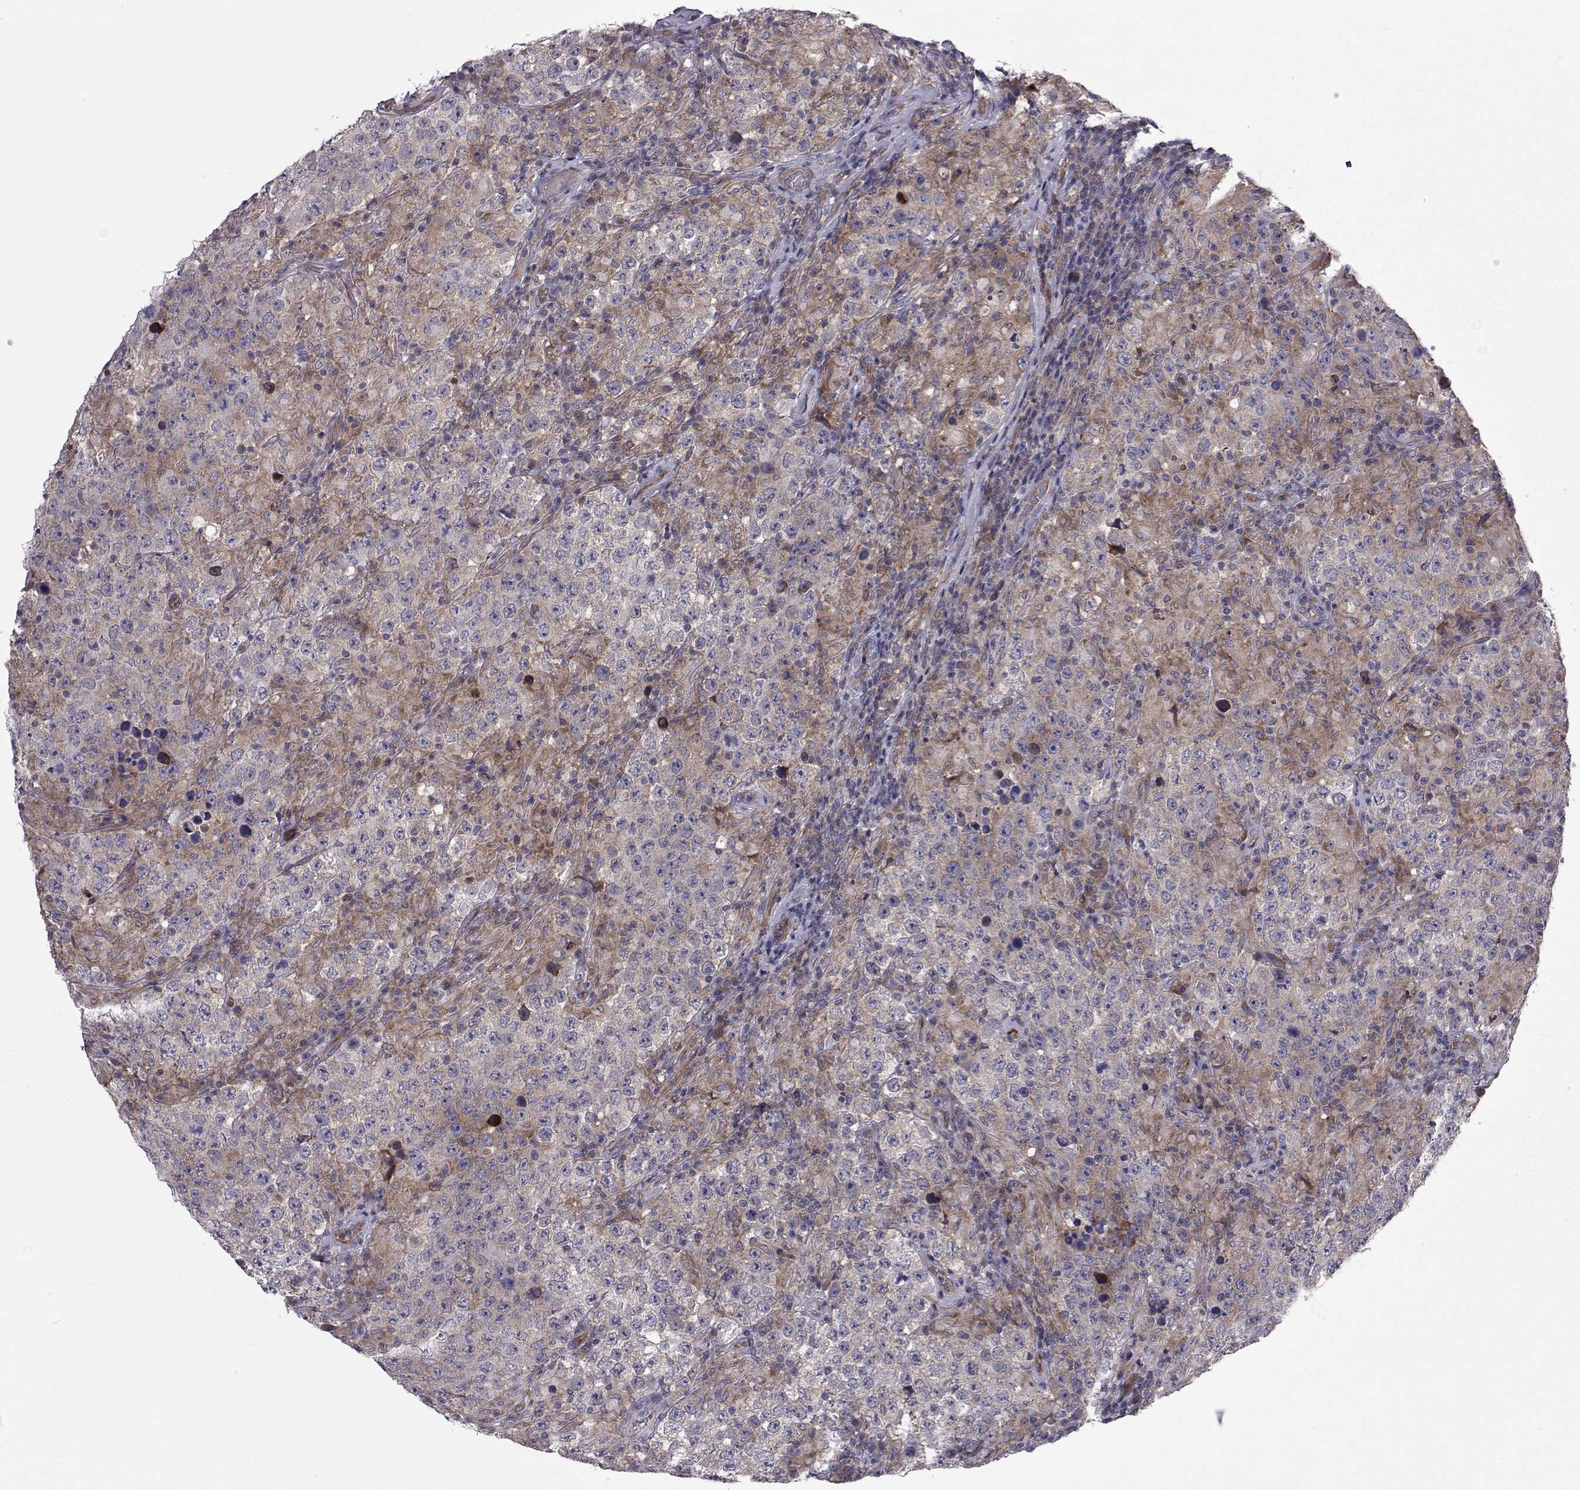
{"staining": {"intensity": "negative", "quantity": "none", "location": "none"}, "tissue": "testis cancer", "cell_type": "Tumor cells", "image_type": "cancer", "snomed": [{"axis": "morphology", "description": "Seminoma, NOS"}, {"axis": "morphology", "description": "Carcinoma, Embryonal, NOS"}, {"axis": "topography", "description": "Testis"}], "caption": "This is a image of immunohistochemistry (IHC) staining of testis cancer (embryonal carcinoma), which shows no positivity in tumor cells.", "gene": "TCF15", "patient": {"sex": "male", "age": 41}}